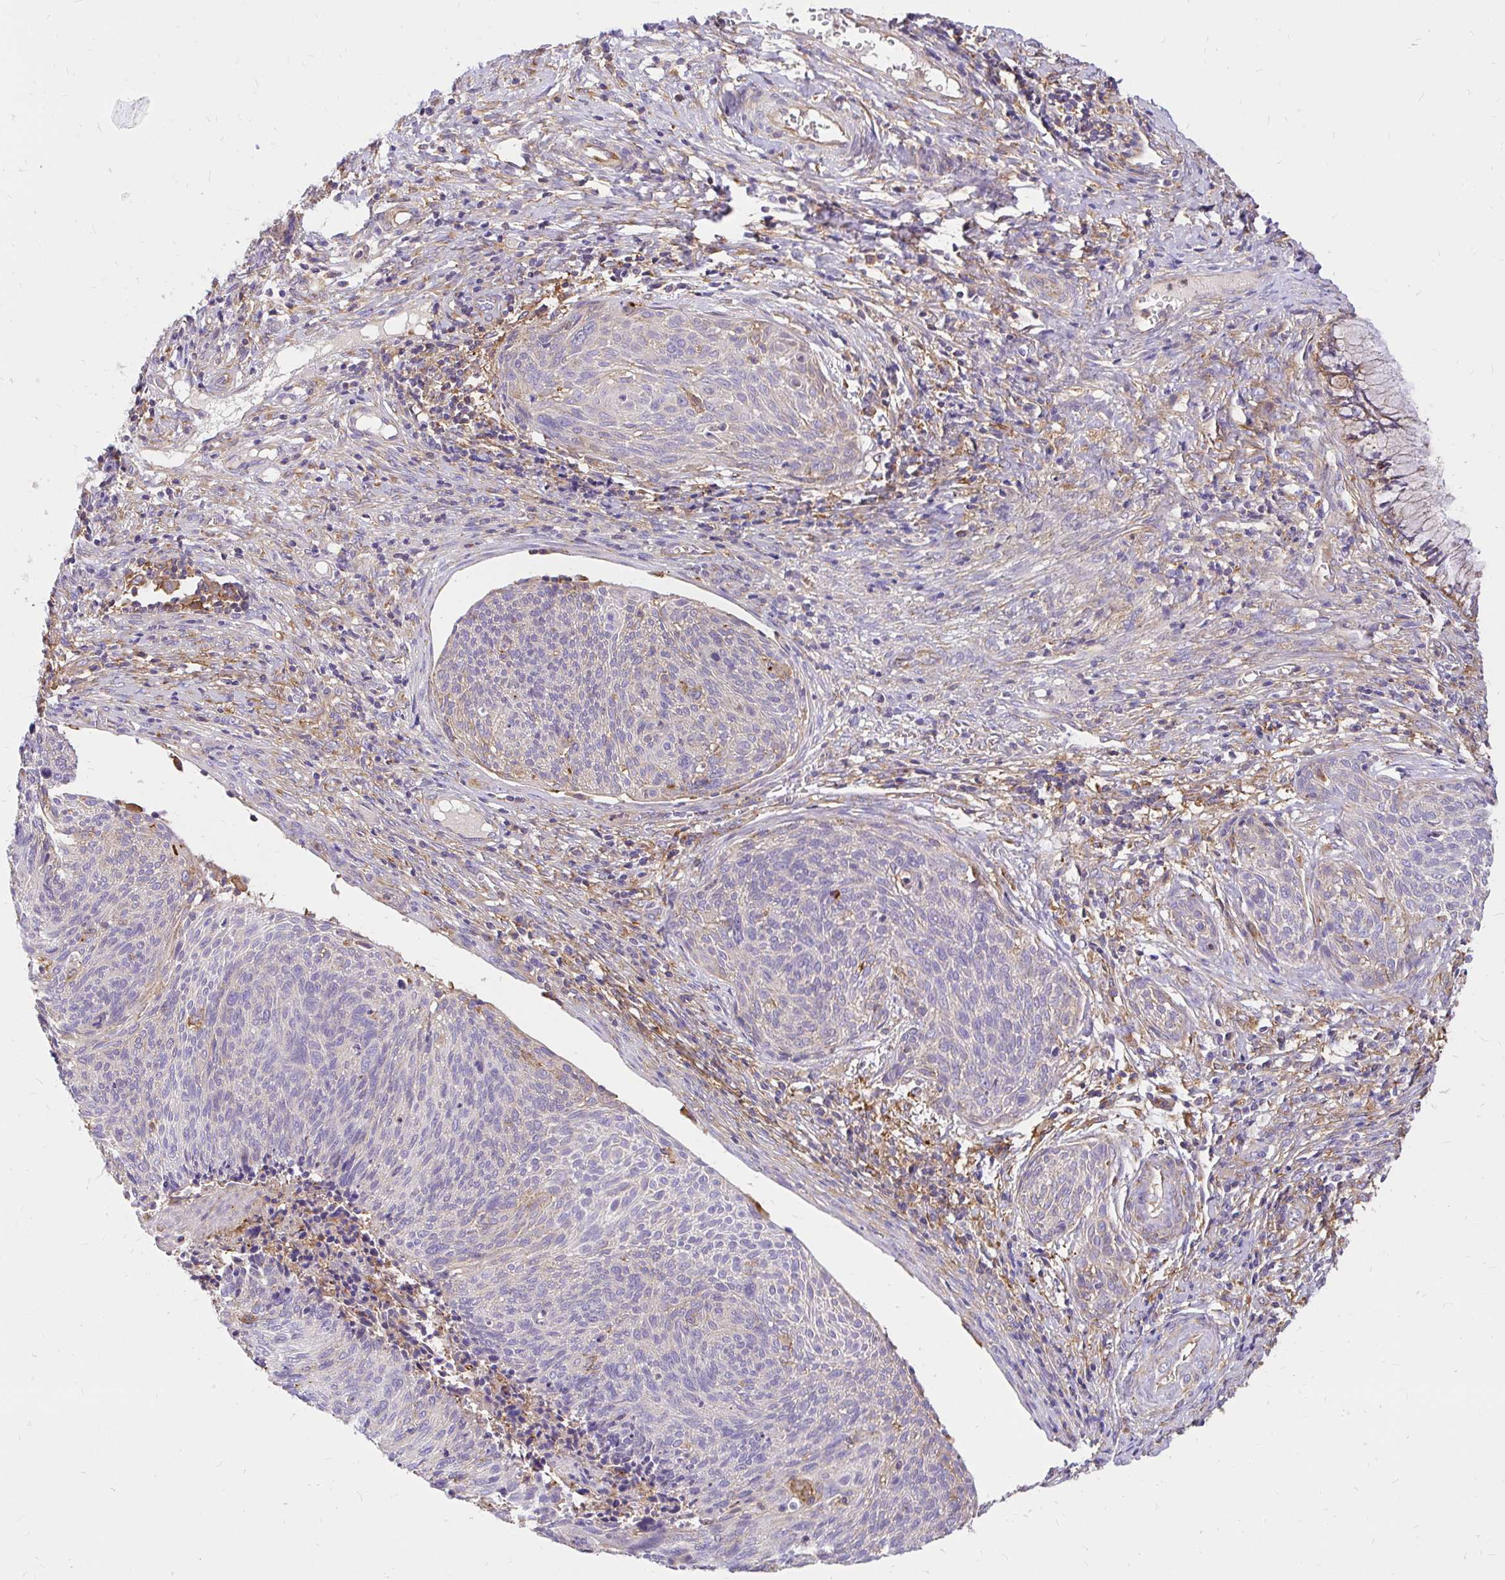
{"staining": {"intensity": "negative", "quantity": "none", "location": "none"}, "tissue": "cervical cancer", "cell_type": "Tumor cells", "image_type": "cancer", "snomed": [{"axis": "morphology", "description": "Squamous cell carcinoma, NOS"}, {"axis": "topography", "description": "Cervix"}], "caption": "High magnification brightfield microscopy of cervical cancer stained with DAB (3,3'-diaminobenzidine) (brown) and counterstained with hematoxylin (blue): tumor cells show no significant staining.", "gene": "ABCB10", "patient": {"sex": "female", "age": 49}}